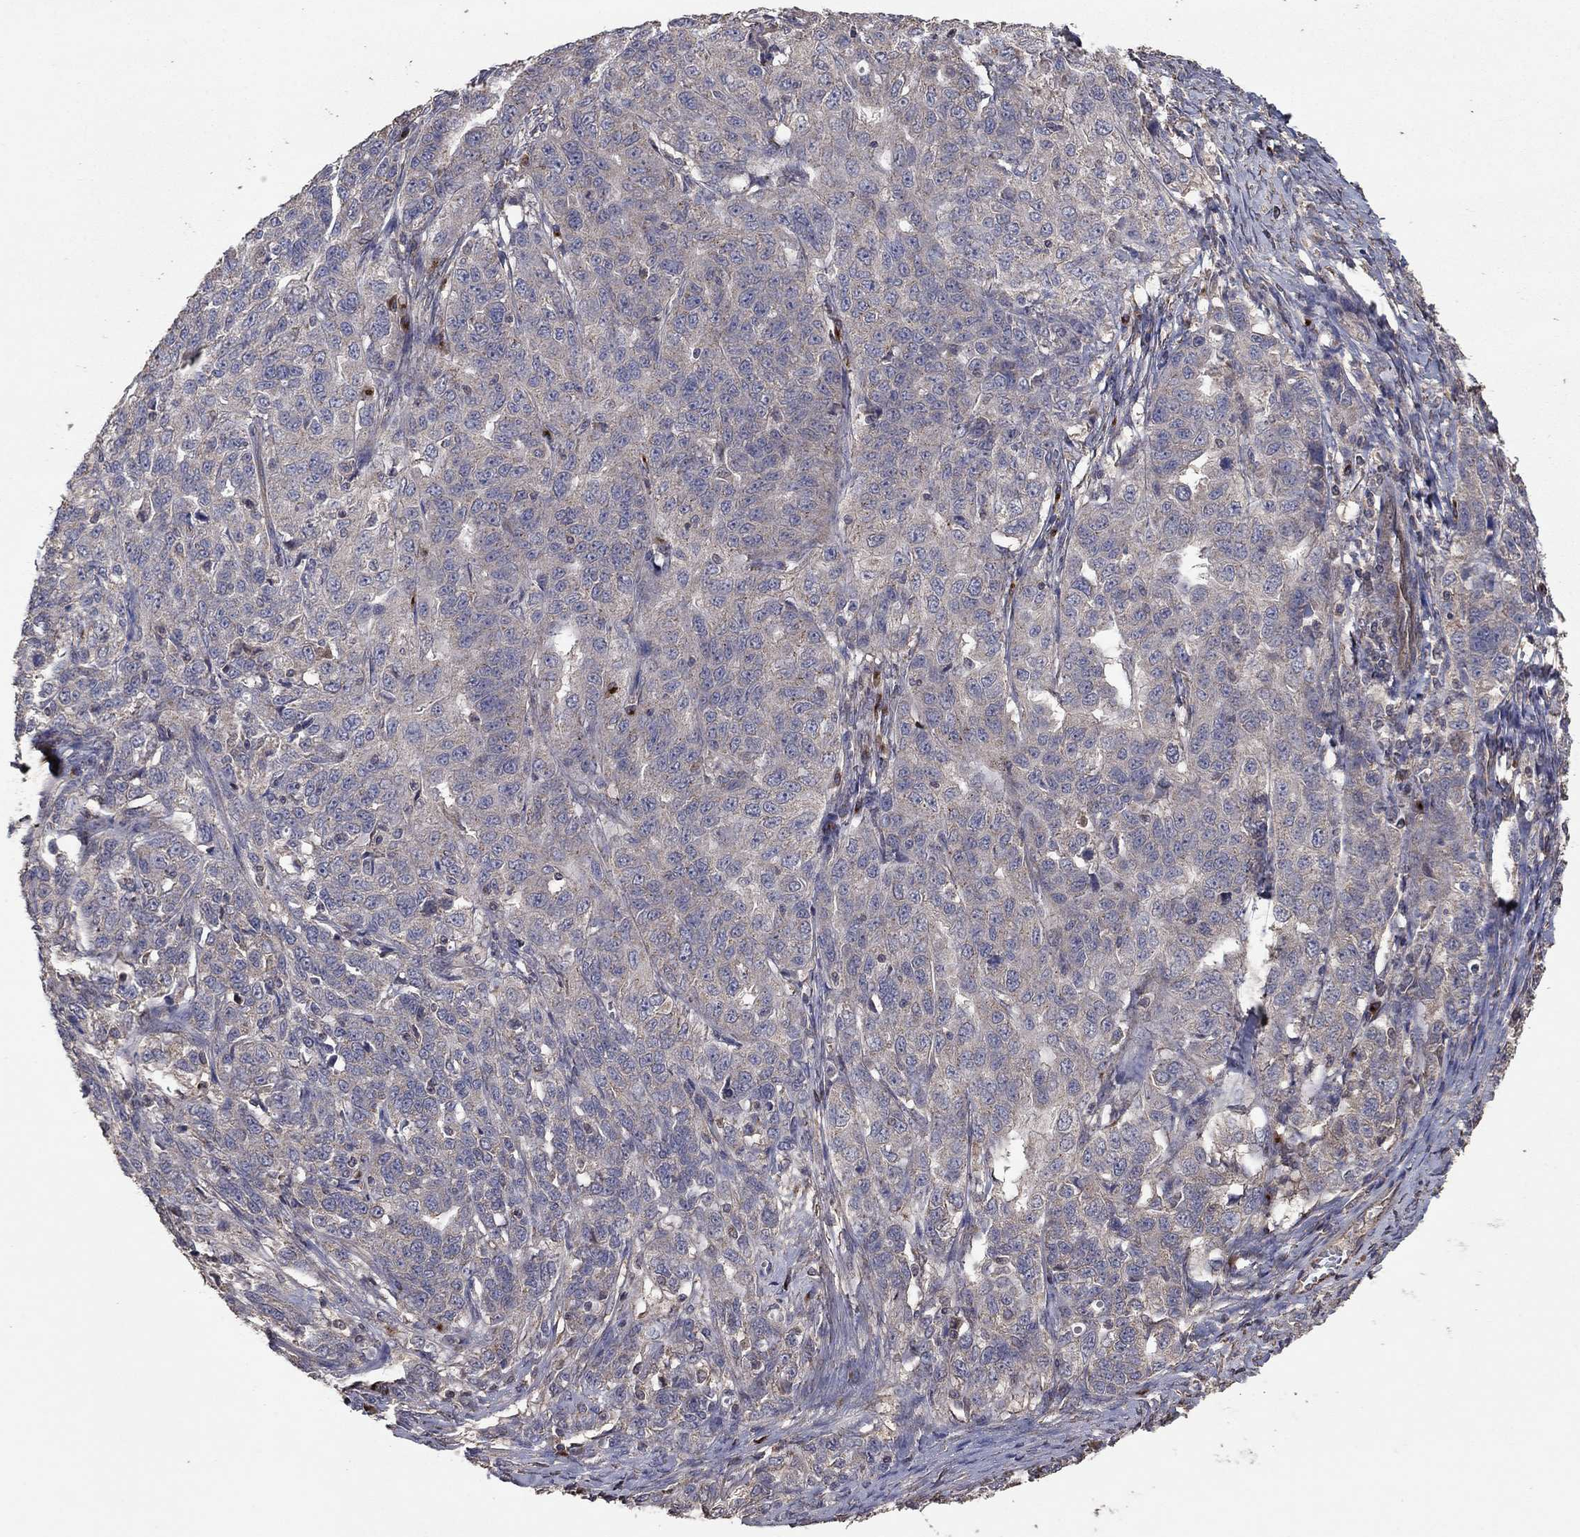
{"staining": {"intensity": "negative", "quantity": "none", "location": "none"}, "tissue": "ovarian cancer", "cell_type": "Tumor cells", "image_type": "cancer", "snomed": [{"axis": "morphology", "description": "Cystadenocarcinoma, serous, NOS"}, {"axis": "topography", "description": "Ovary"}], "caption": "High magnification brightfield microscopy of serous cystadenocarcinoma (ovarian) stained with DAB (brown) and counterstained with hematoxylin (blue): tumor cells show no significant staining.", "gene": "FLT4", "patient": {"sex": "female", "age": 71}}